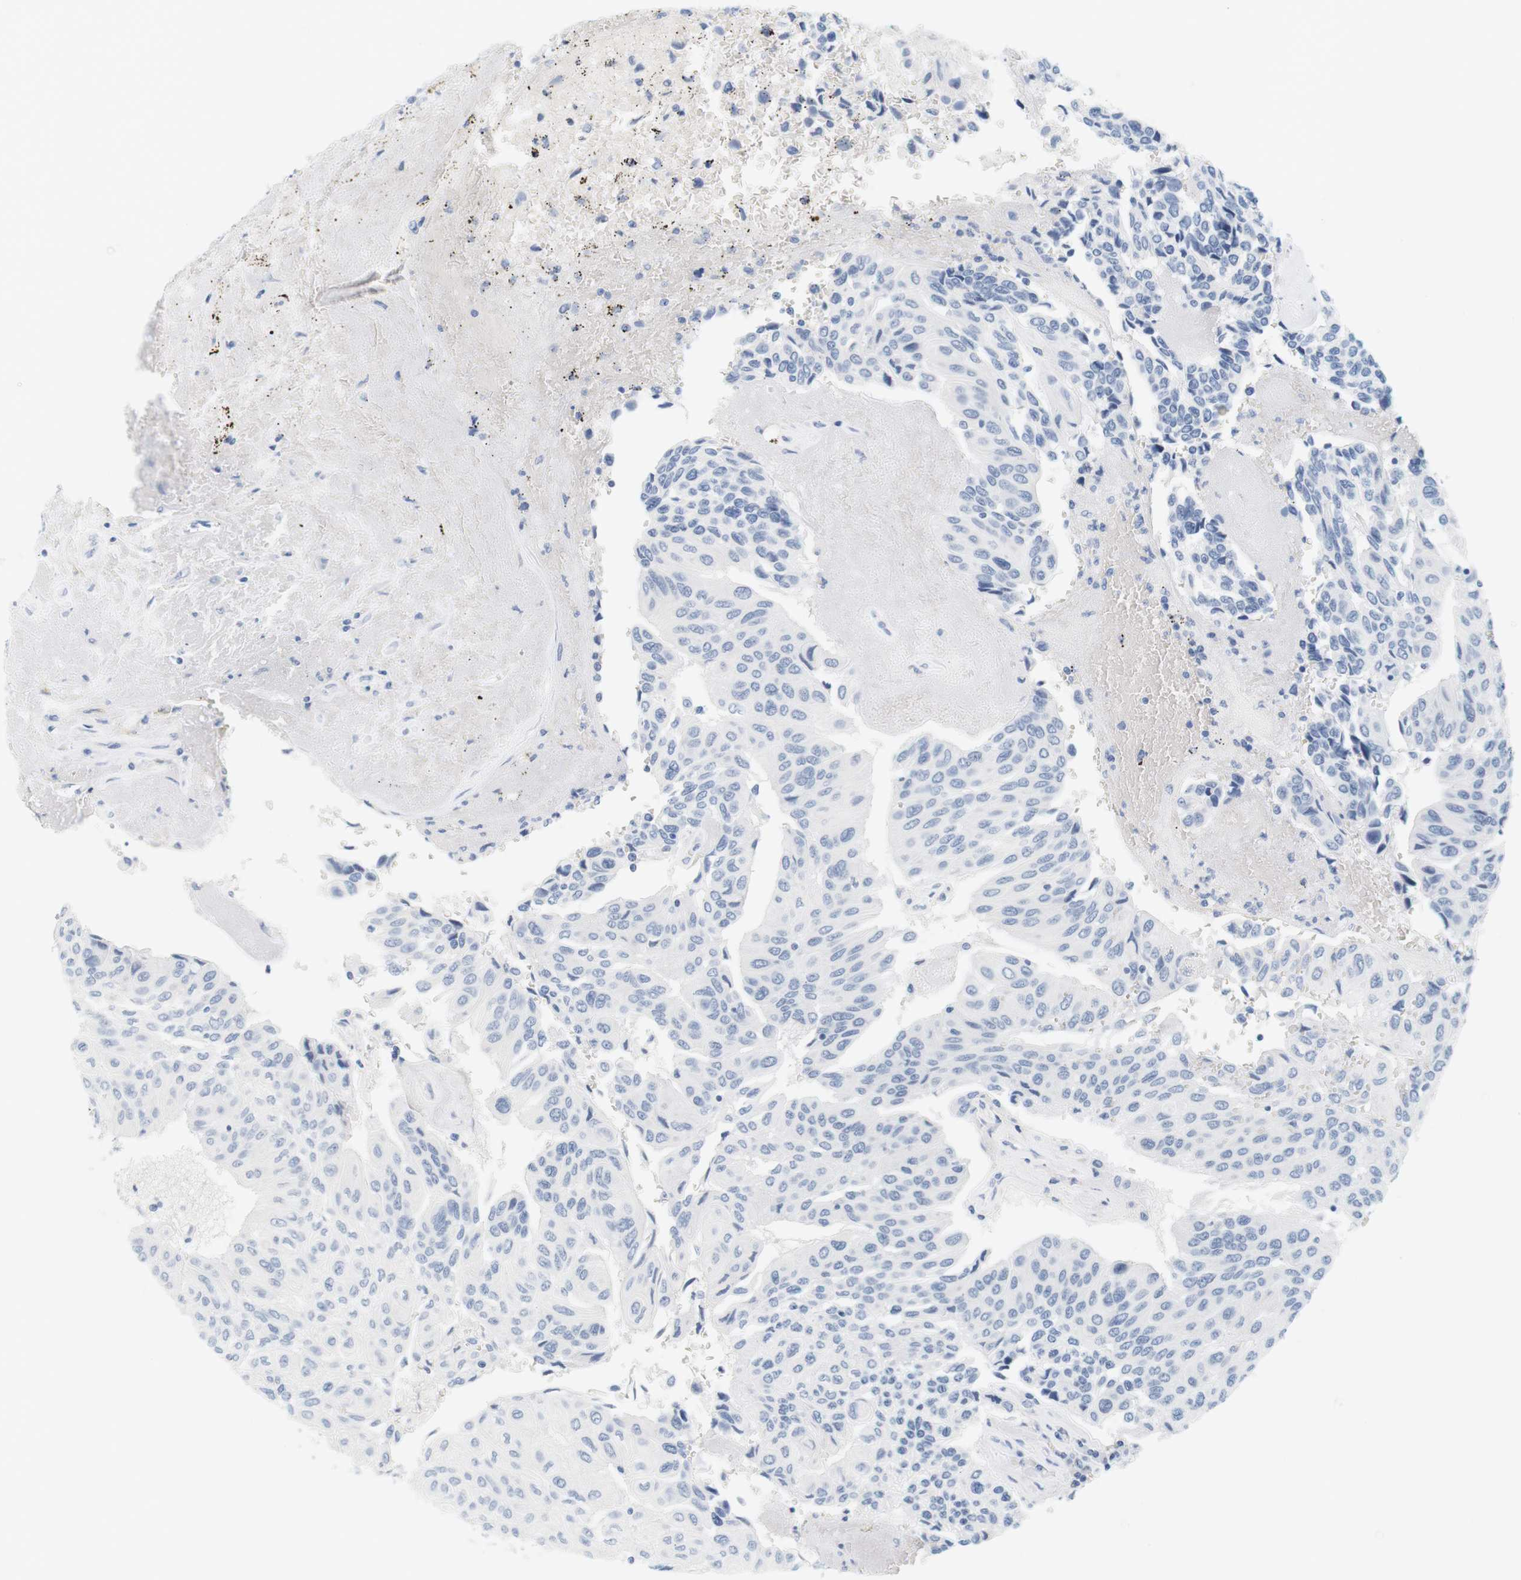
{"staining": {"intensity": "negative", "quantity": "none", "location": "none"}, "tissue": "urothelial cancer", "cell_type": "Tumor cells", "image_type": "cancer", "snomed": [{"axis": "morphology", "description": "Urothelial carcinoma, High grade"}, {"axis": "topography", "description": "Urinary bladder"}], "caption": "The IHC photomicrograph has no significant staining in tumor cells of high-grade urothelial carcinoma tissue.", "gene": "OPRM1", "patient": {"sex": "male", "age": 66}}